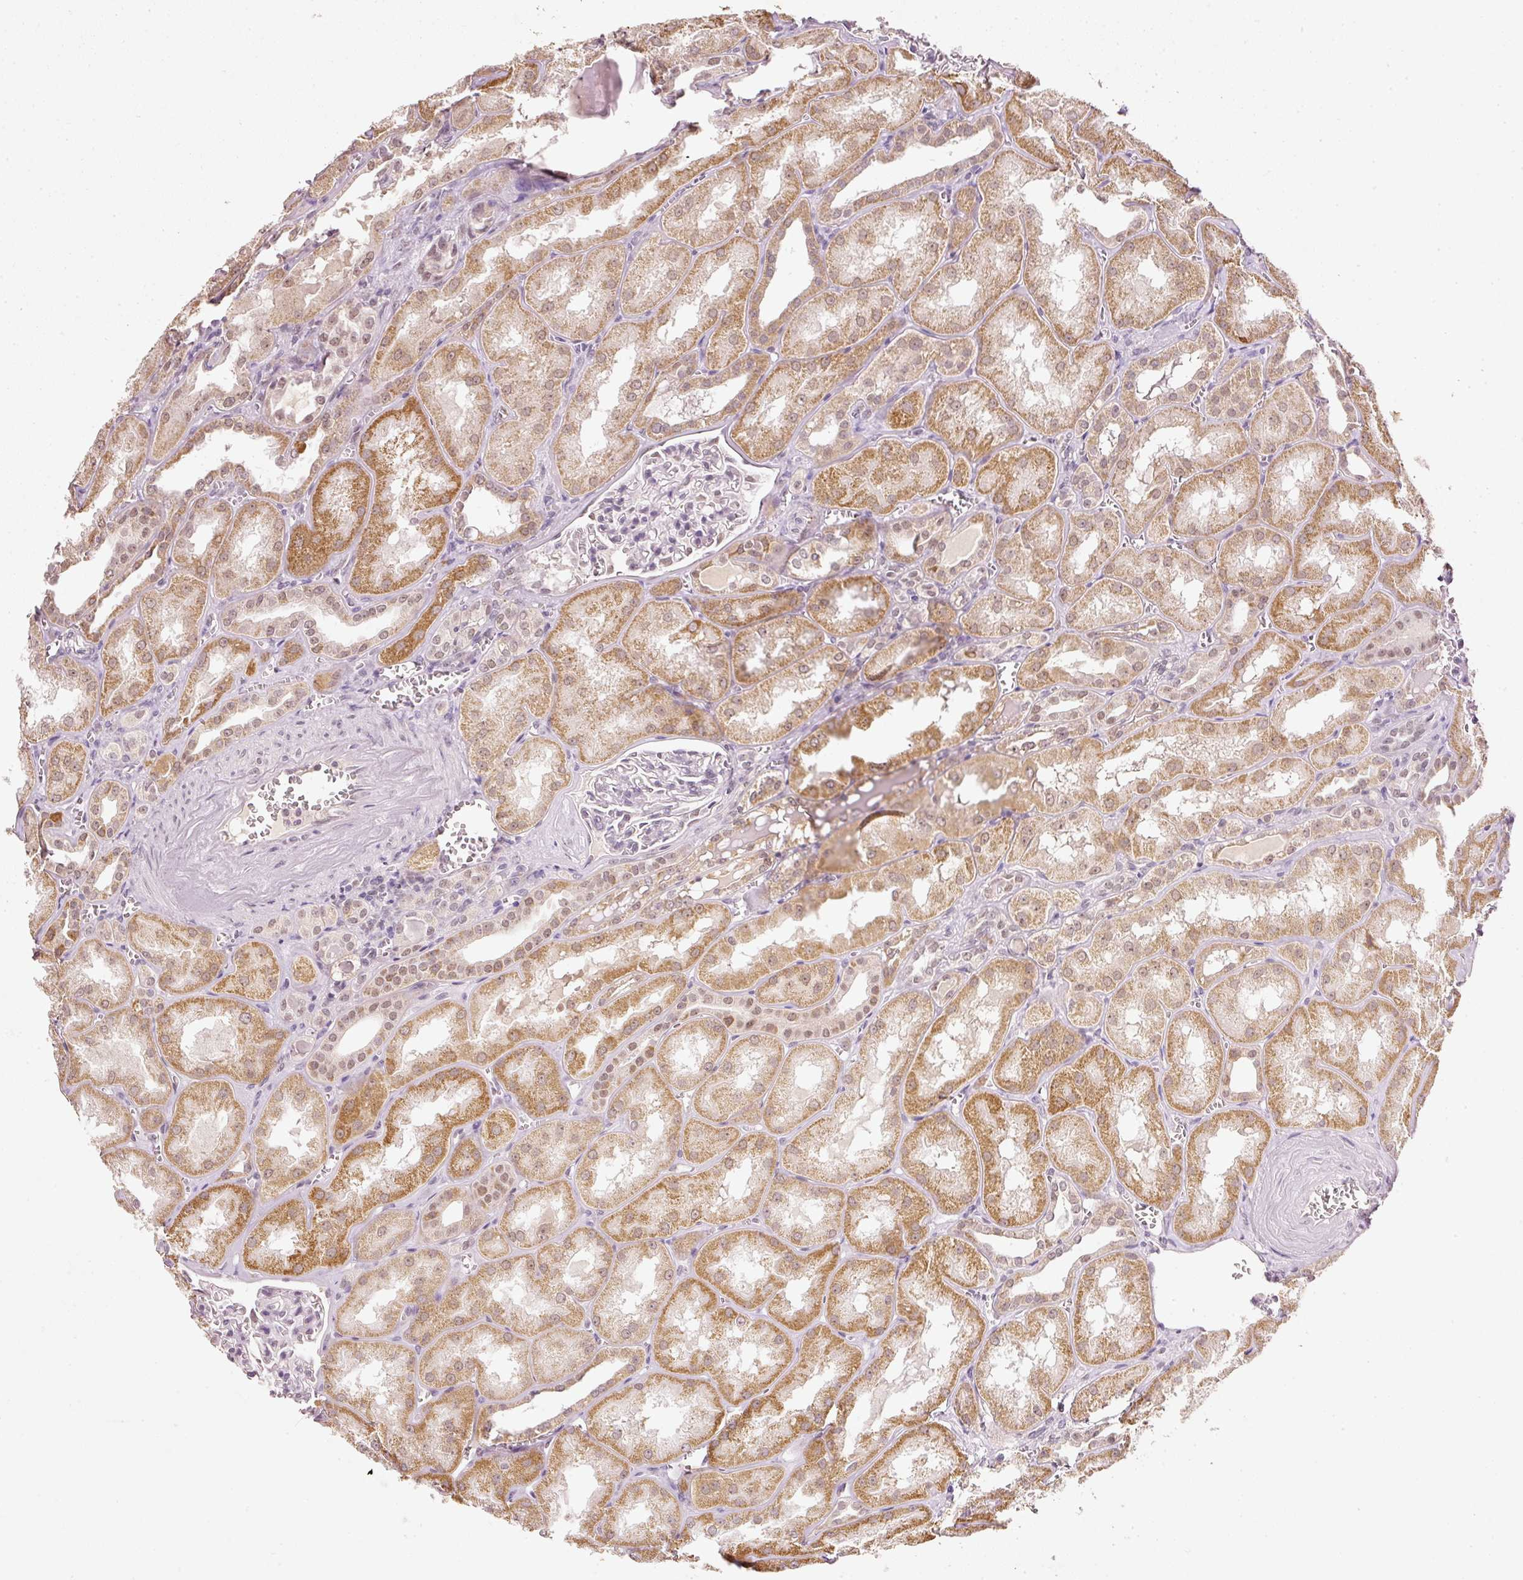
{"staining": {"intensity": "weak", "quantity": "<25%", "location": "nuclear"}, "tissue": "kidney", "cell_type": "Cells in glomeruli", "image_type": "normal", "snomed": [{"axis": "morphology", "description": "Normal tissue, NOS"}, {"axis": "topography", "description": "Kidney"}], "caption": "Cells in glomeruli are negative for brown protein staining in normal kidney.", "gene": "FSTL3", "patient": {"sex": "male", "age": 61}}